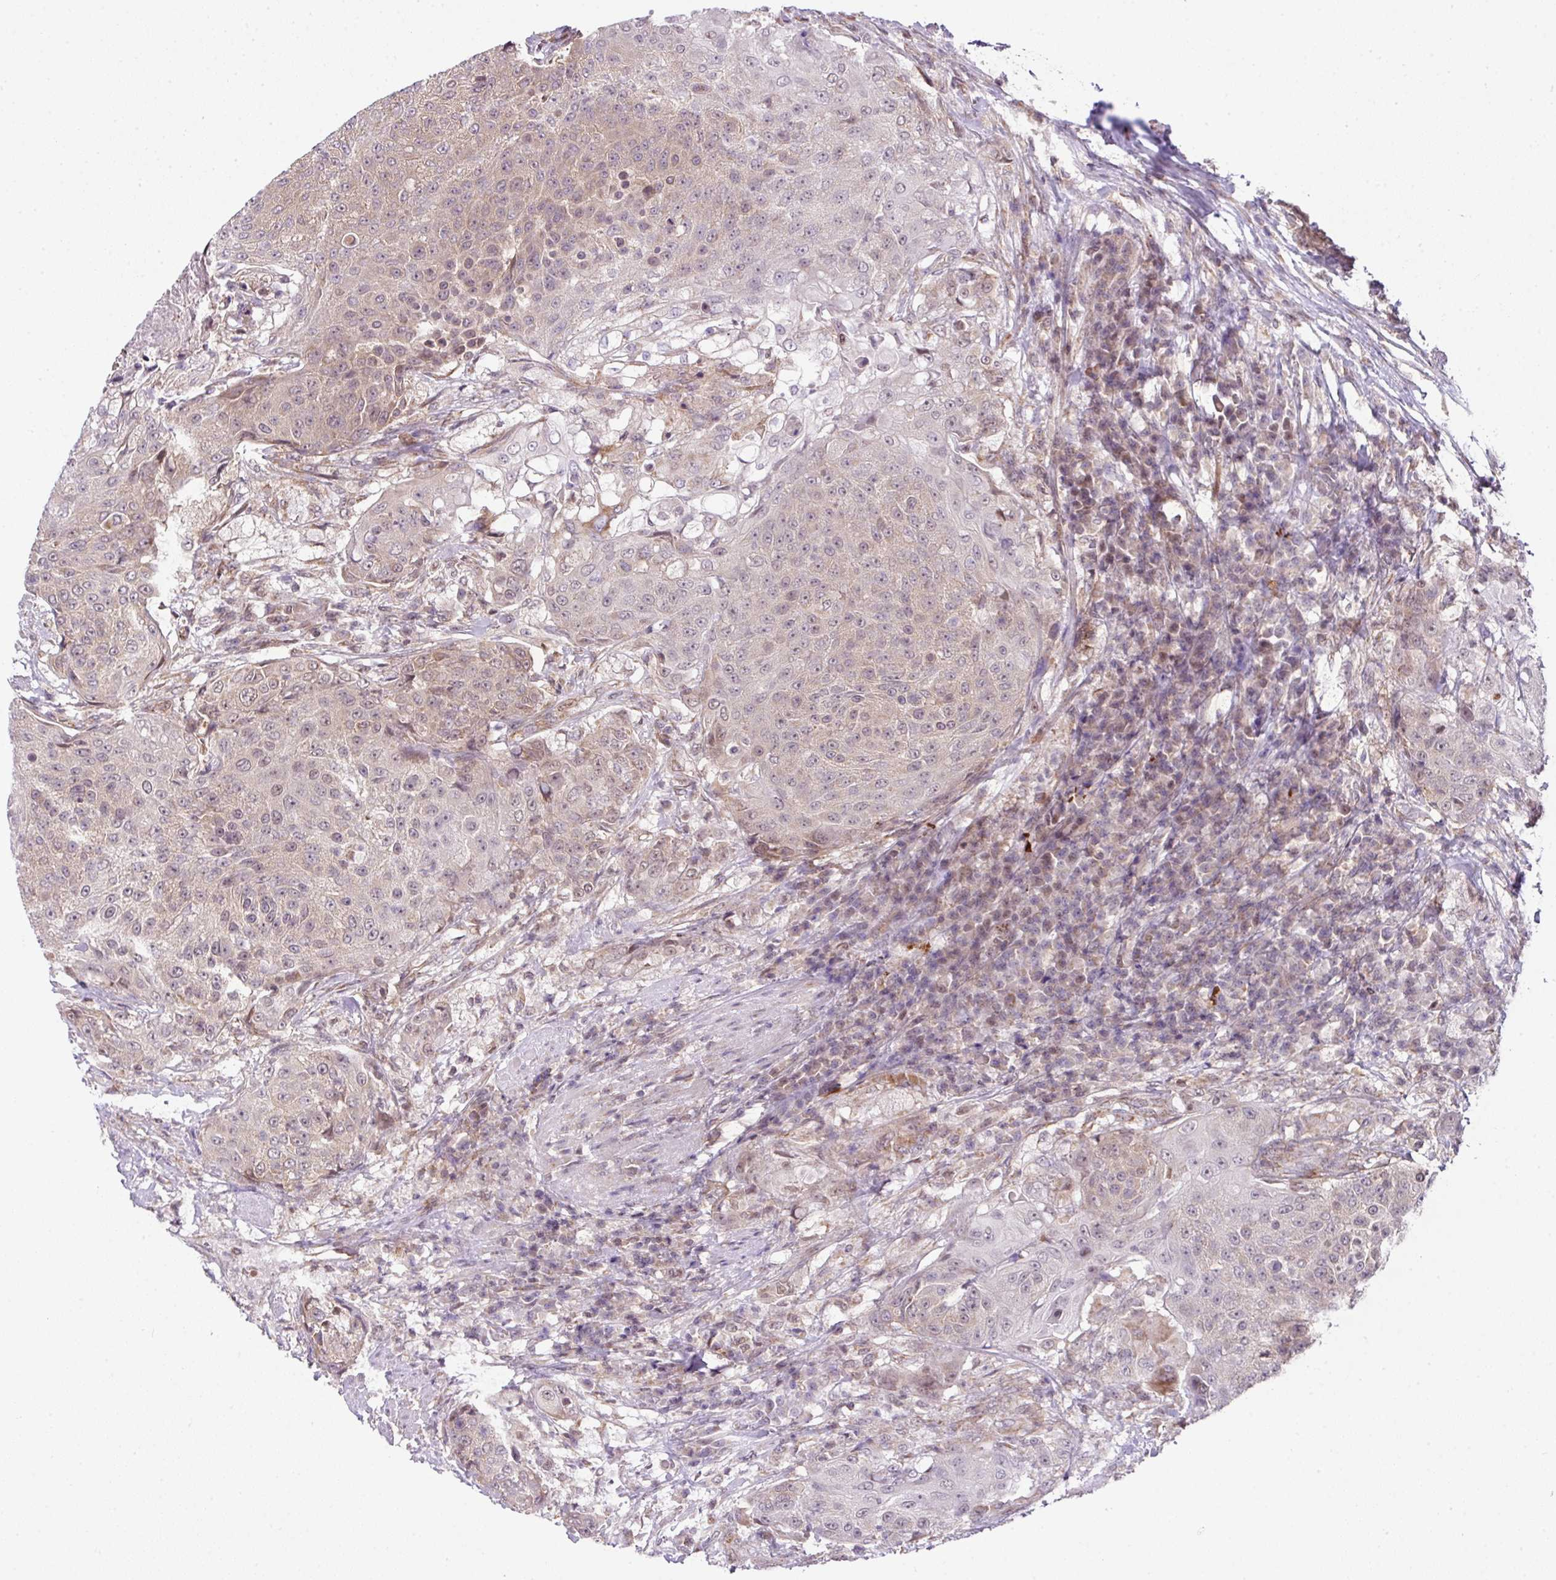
{"staining": {"intensity": "weak", "quantity": "25%-75%", "location": "cytoplasmic/membranous,nuclear"}, "tissue": "urothelial cancer", "cell_type": "Tumor cells", "image_type": "cancer", "snomed": [{"axis": "morphology", "description": "Urothelial carcinoma, High grade"}, {"axis": "topography", "description": "Urinary bladder"}], "caption": "Urothelial carcinoma (high-grade) tissue exhibits weak cytoplasmic/membranous and nuclear positivity in approximately 25%-75% of tumor cells, visualized by immunohistochemistry.", "gene": "PLK1", "patient": {"sex": "female", "age": 63}}